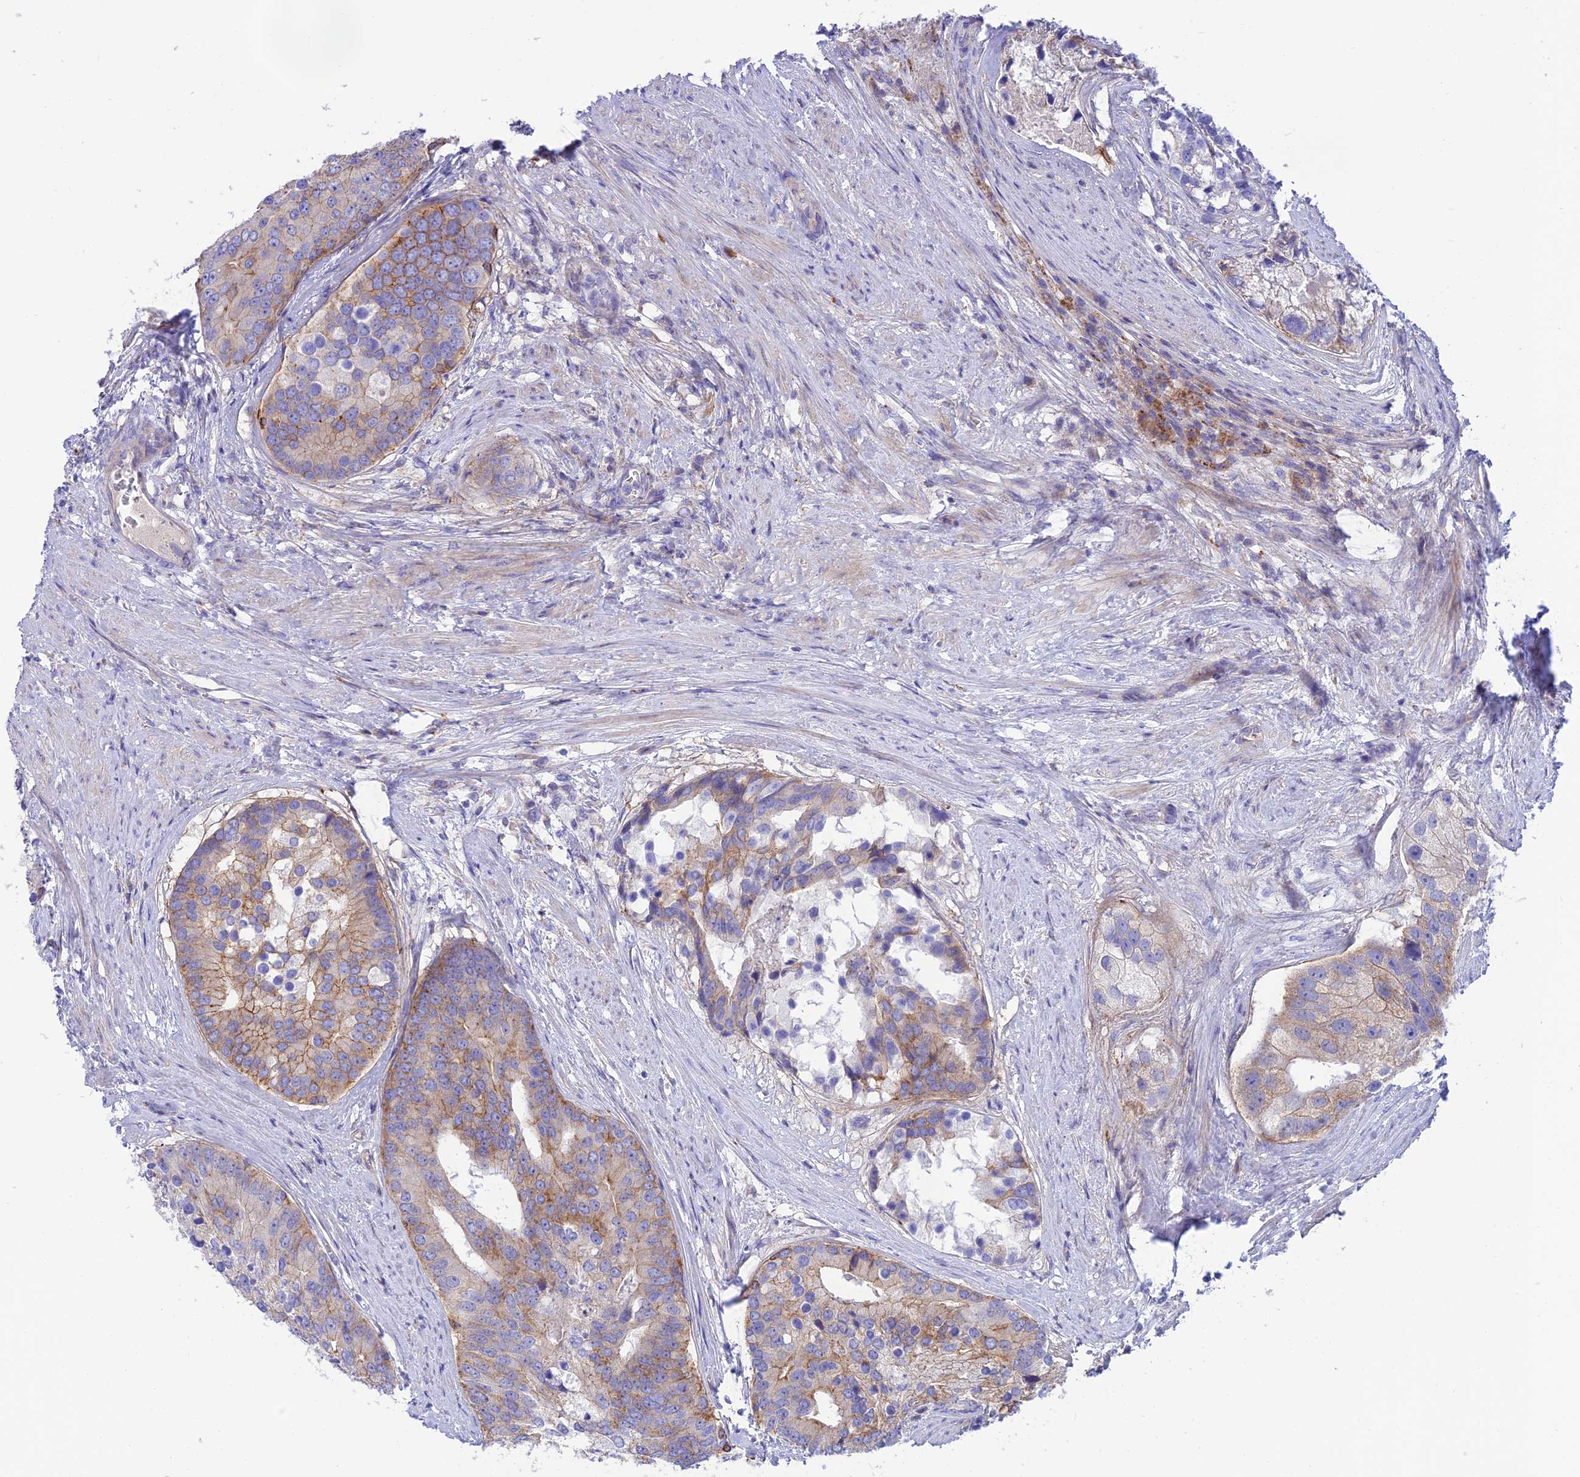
{"staining": {"intensity": "moderate", "quantity": "25%-75%", "location": "cytoplasmic/membranous"}, "tissue": "prostate cancer", "cell_type": "Tumor cells", "image_type": "cancer", "snomed": [{"axis": "morphology", "description": "Adenocarcinoma, High grade"}, {"axis": "topography", "description": "Prostate"}], "caption": "Immunohistochemical staining of human prostate cancer exhibits moderate cytoplasmic/membranous protein staining in about 25%-75% of tumor cells.", "gene": "CCDC157", "patient": {"sex": "male", "age": 62}}